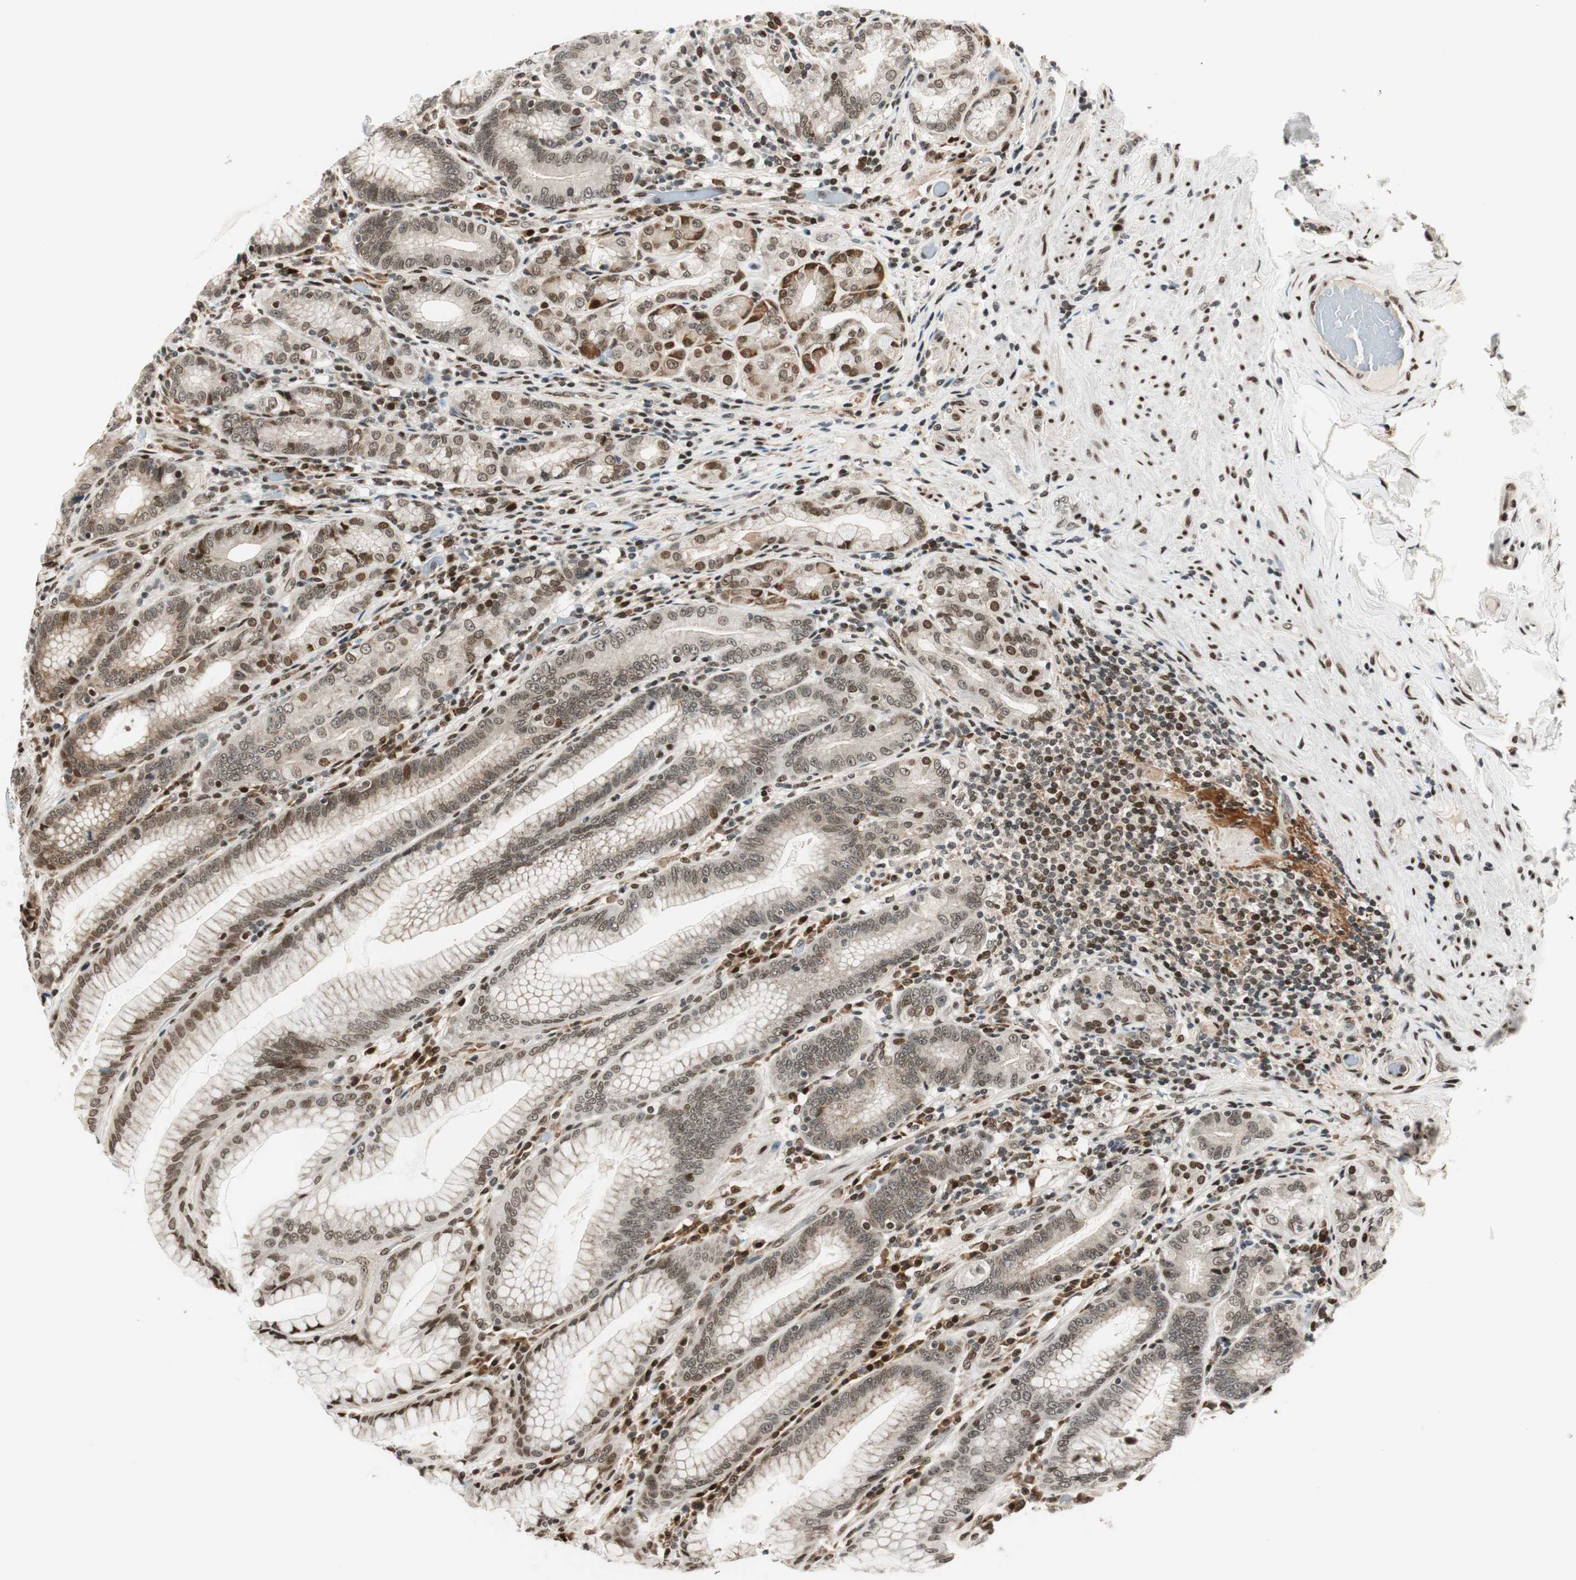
{"staining": {"intensity": "moderate", "quantity": "25%-75%", "location": "cytoplasmic/membranous,nuclear"}, "tissue": "stomach", "cell_type": "Glandular cells", "image_type": "normal", "snomed": [{"axis": "morphology", "description": "Normal tissue, NOS"}, {"axis": "topography", "description": "Stomach, lower"}], "caption": "This is a histology image of immunohistochemistry (IHC) staining of normal stomach, which shows moderate expression in the cytoplasmic/membranous,nuclear of glandular cells.", "gene": "RING1", "patient": {"sex": "female", "age": 76}}